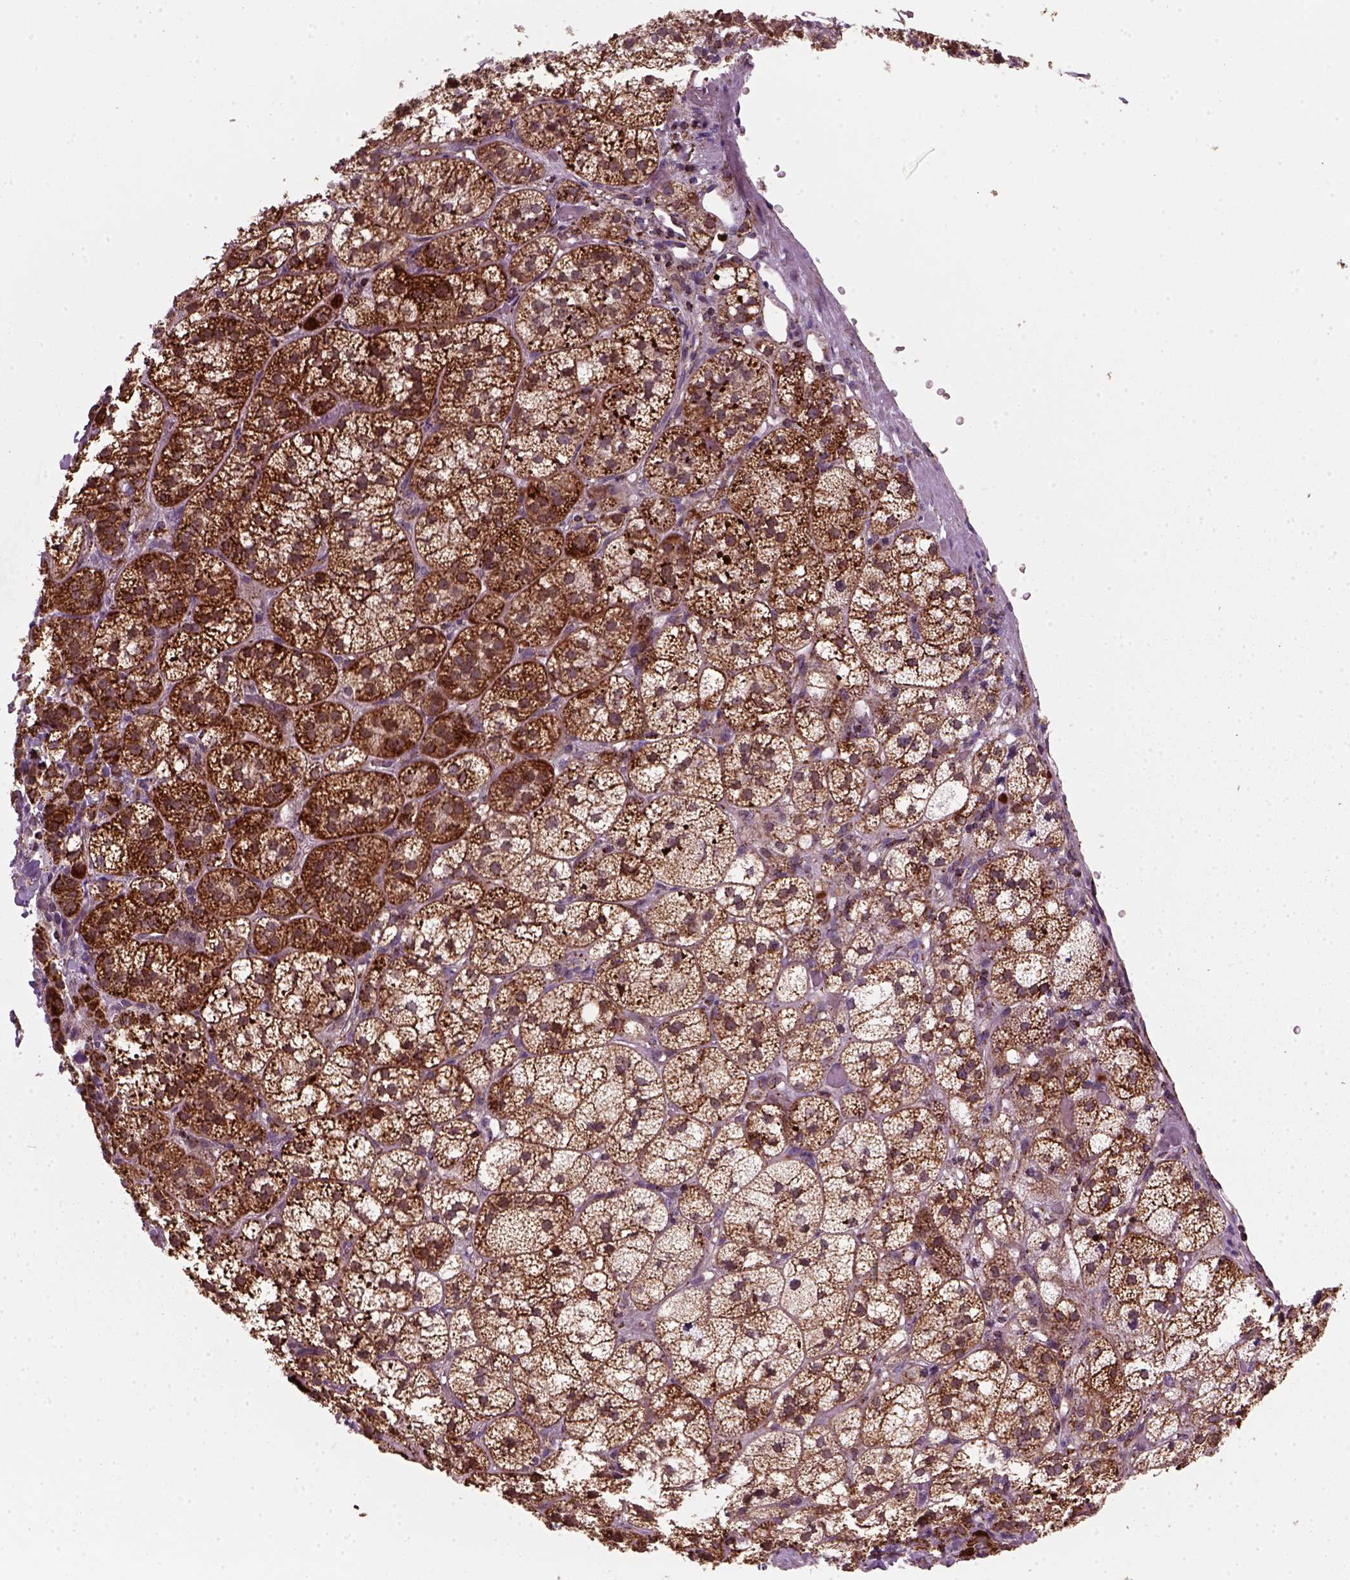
{"staining": {"intensity": "strong", "quantity": ">75%", "location": "cytoplasmic/membranous"}, "tissue": "adrenal gland", "cell_type": "Glandular cells", "image_type": "normal", "snomed": [{"axis": "morphology", "description": "Normal tissue, NOS"}, {"axis": "topography", "description": "Adrenal gland"}], "caption": "The immunohistochemical stain shows strong cytoplasmic/membranous expression in glandular cells of unremarkable adrenal gland.", "gene": "NUDT16L1", "patient": {"sex": "female", "age": 60}}